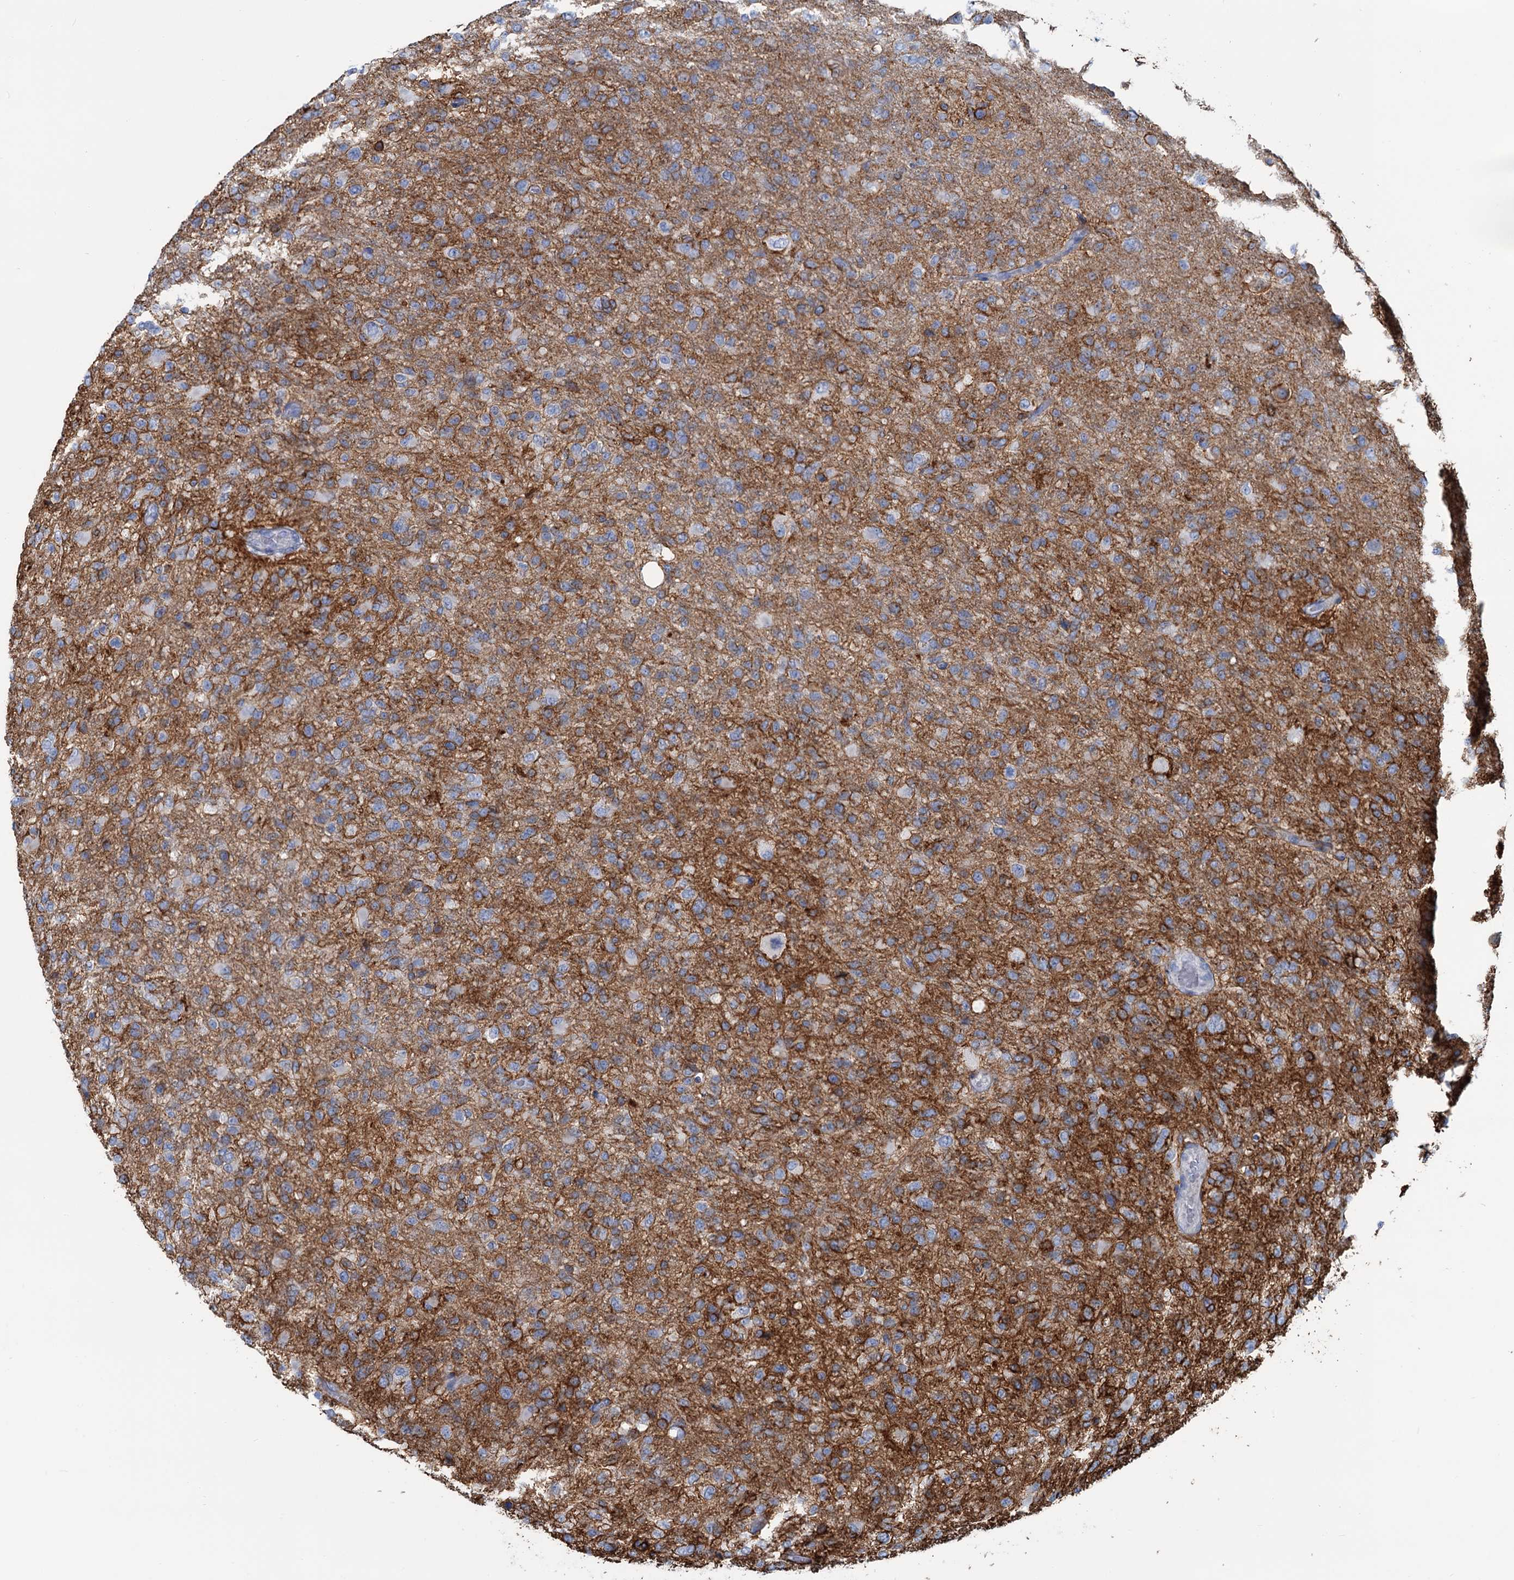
{"staining": {"intensity": "negative", "quantity": "none", "location": "none"}, "tissue": "glioma", "cell_type": "Tumor cells", "image_type": "cancer", "snomed": [{"axis": "morphology", "description": "Glioma, malignant, High grade"}, {"axis": "topography", "description": "Brain"}], "caption": "Tumor cells are negative for brown protein staining in glioma. (DAB immunohistochemistry with hematoxylin counter stain).", "gene": "SLC1A3", "patient": {"sex": "female", "age": 74}}